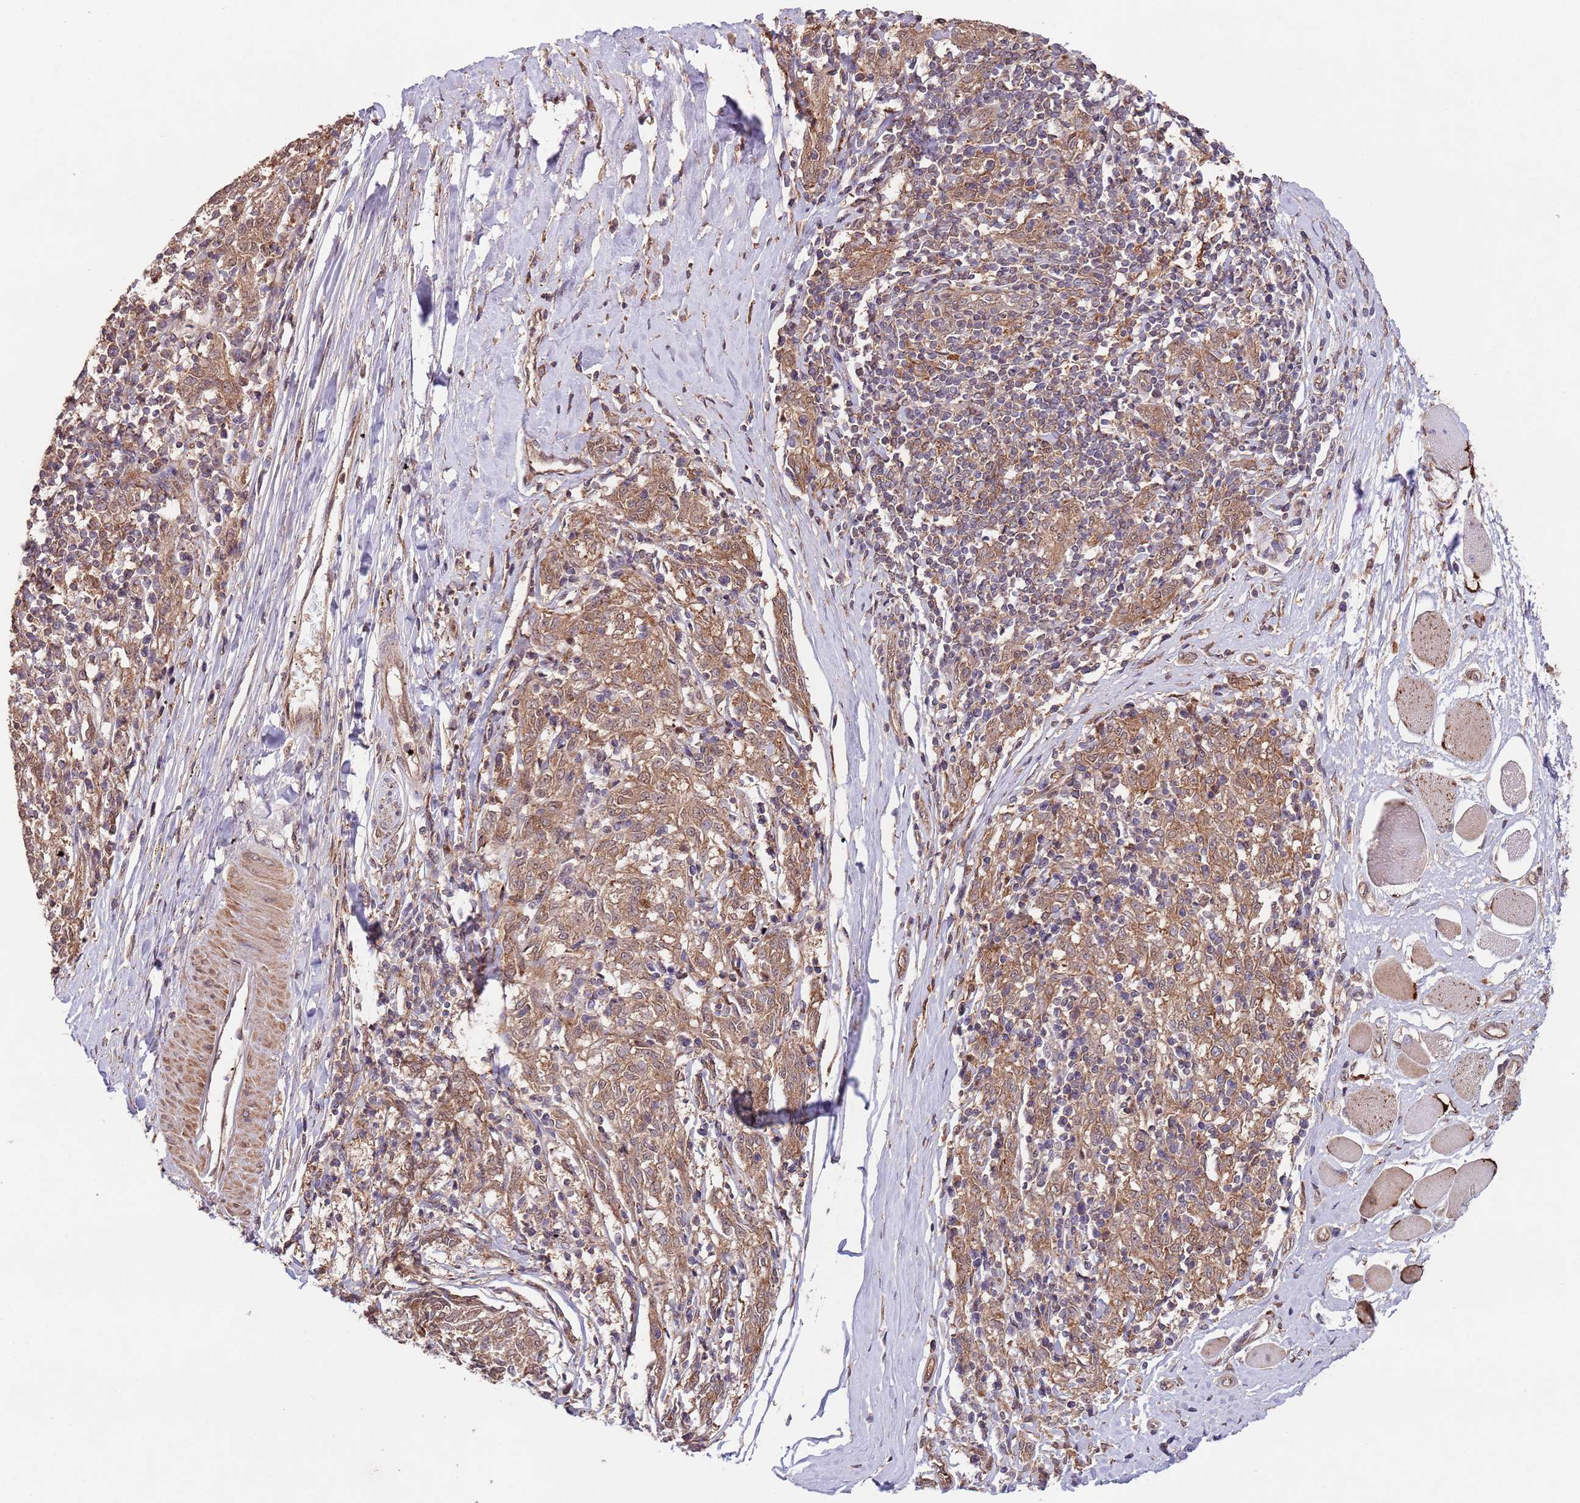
{"staining": {"intensity": "moderate", "quantity": ">75%", "location": "cytoplasmic/membranous"}, "tissue": "melanoma", "cell_type": "Tumor cells", "image_type": "cancer", "snomed": [{"axis": "morphology", "description": "Malignant melanoma, NOS"}, {"axis": "topography", "description": "Skin"}], "caption": "A brown stain highlights moderate cytoplasmic/membranous staining of a protein in human malignant melanoma tumor cells.", "gene": "RNF19B", "patient": {"sex": "female", "age": 72}}